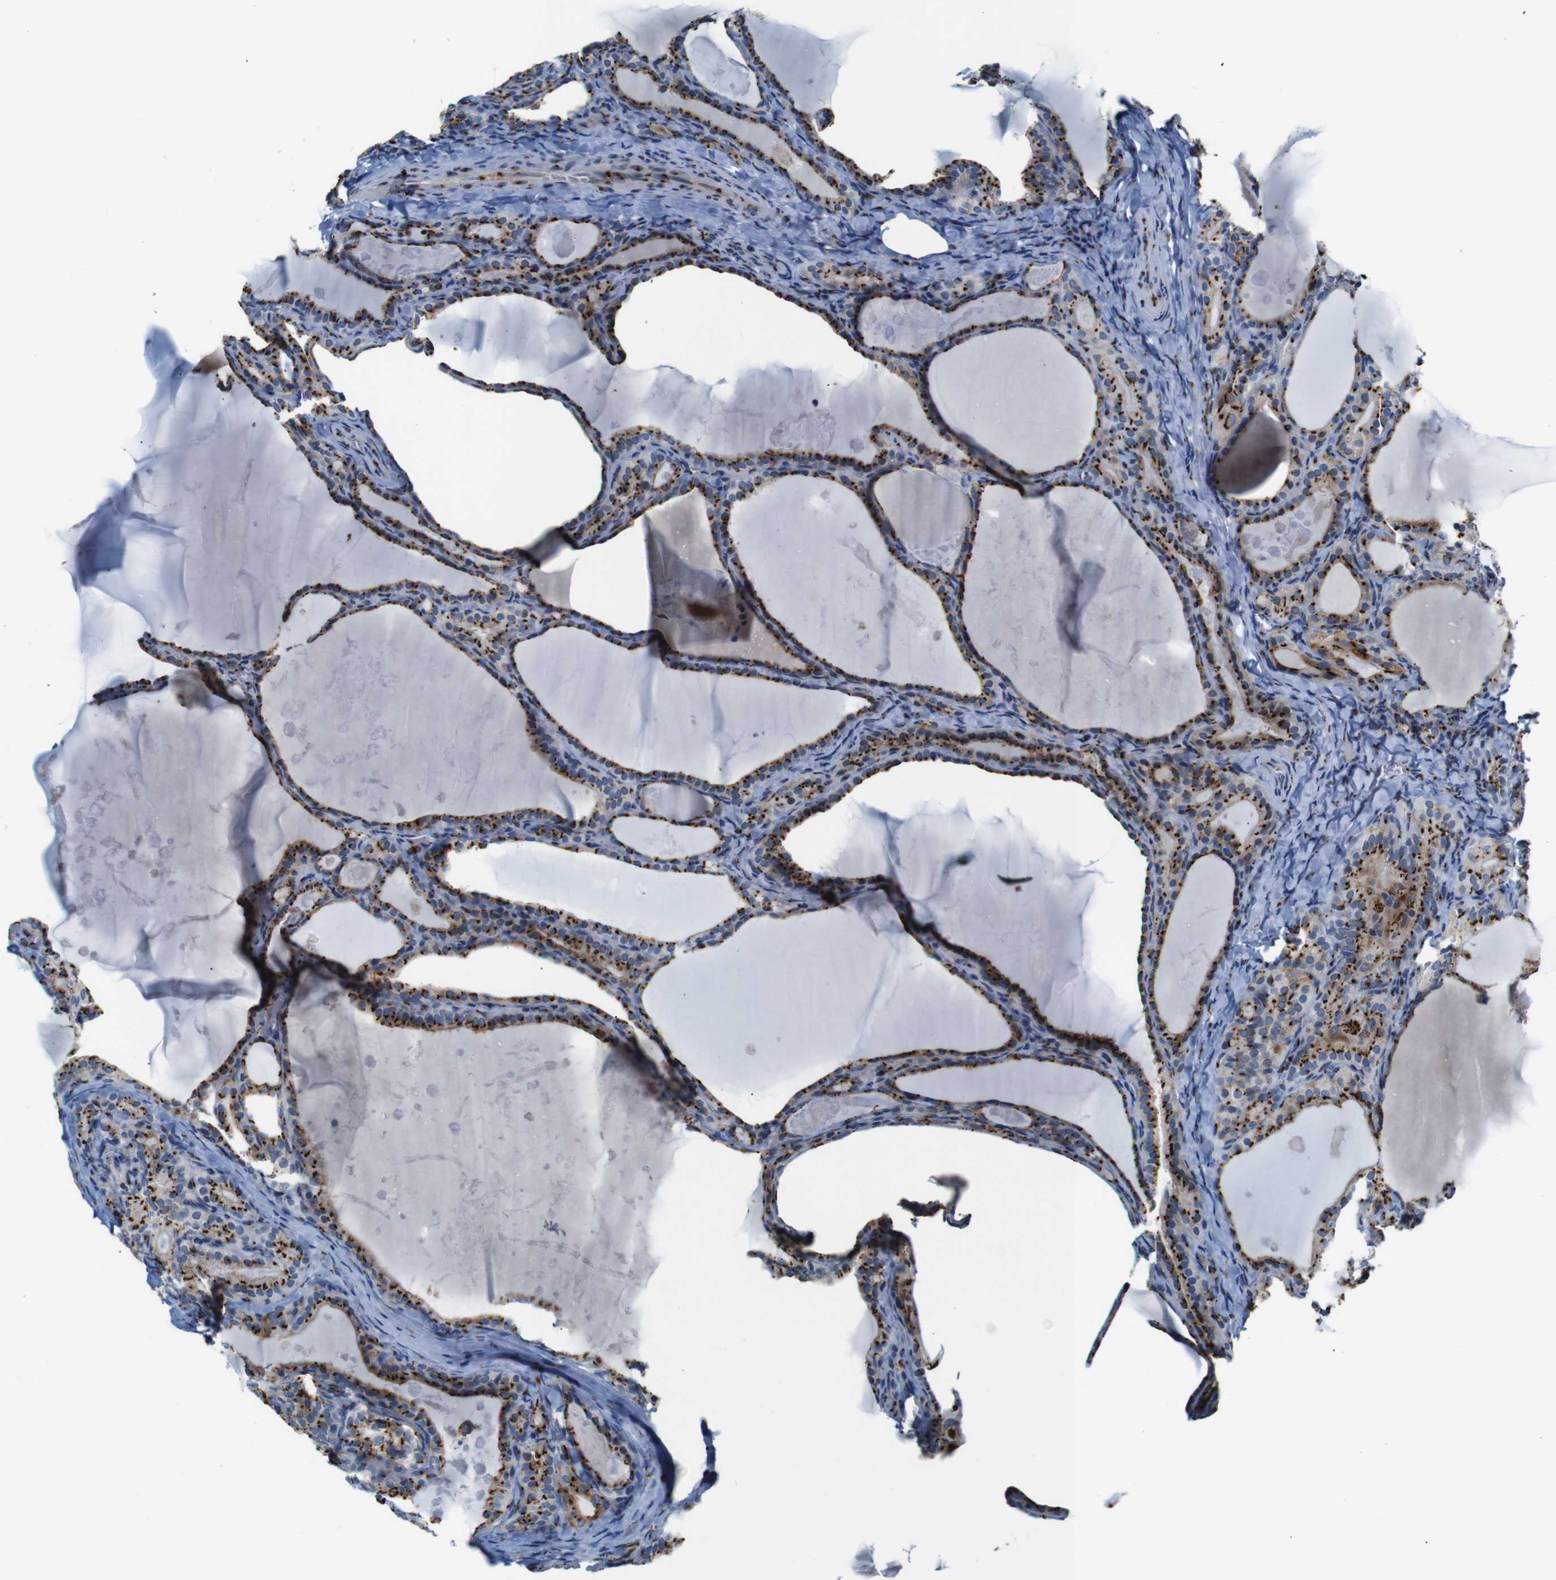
{"staining": {"intensity": "moderate", "quantity": ">75%", "location": "cytoplasmic/membranous"}, "tissue": "thyroid cancer", "cell_type": "Tumor cells", "image_type": "cancer", "snomed": [{"axis": "morphology", "description": "Papillary adenocarcinoma, NOS"}, {"axis": "topography", "description": "Thyroid gland"}], "caption": "A high-resolution photomicrograph shows IHC staining of papillary adenocarcinoma (thyroid), which reveals moderate cytoplasmic/membranous expression in approximately >75% of tumor cells.", "gene": "TGOLN2", "patient": {"sex": "female", "age": 42}}